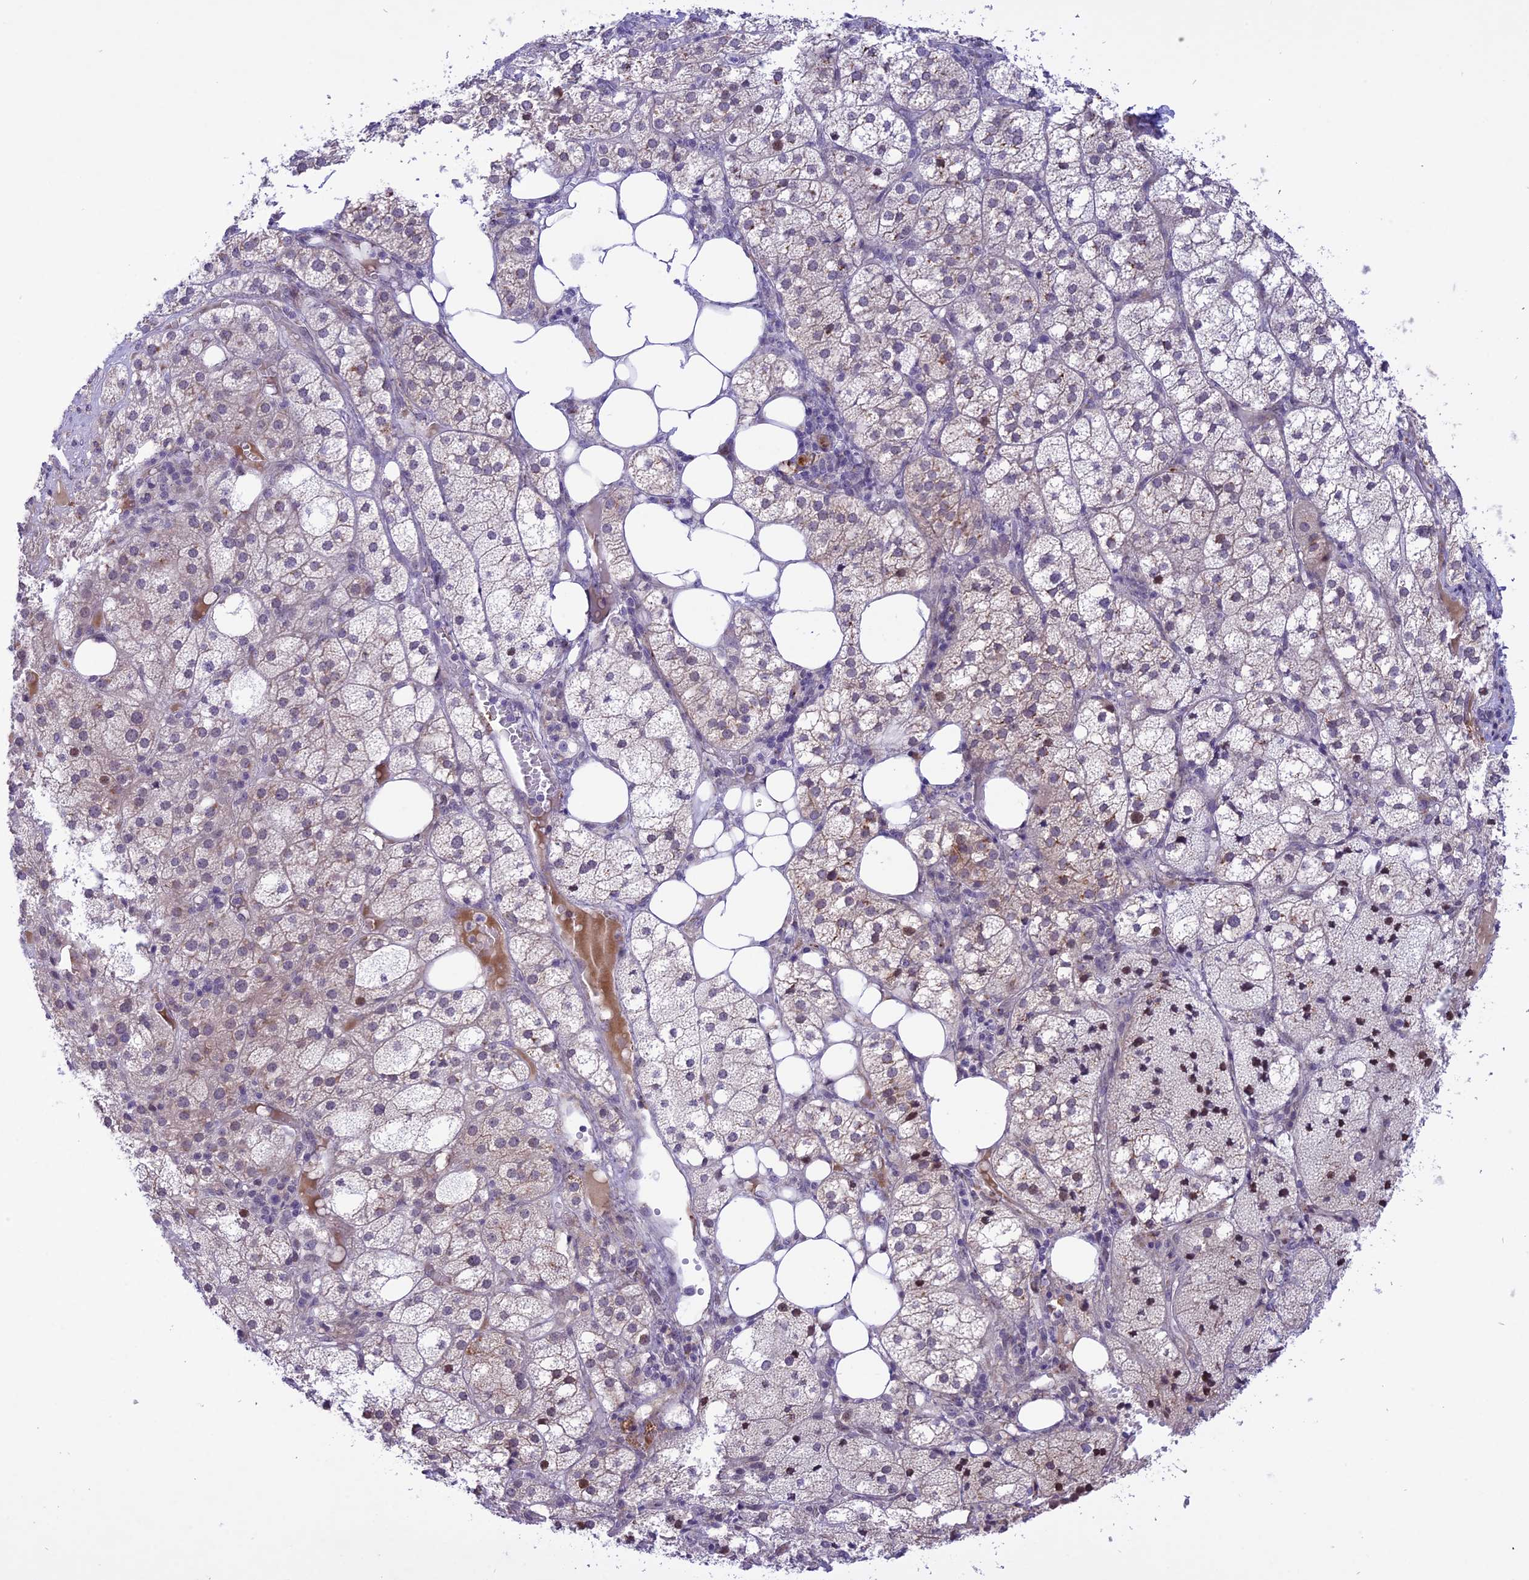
{"staining": {"intensity": "moderate", "quantity": "<25%", "location": "nuclear"}, "tissue": "adrenal gland", "cell_type": "Glandular cells", "image_type": "normal", "snomed": [{"axis": "morphology", "description": "Normal tissue, NOS"}, {"axis": "topography", "description": "Adrenal gland"}], "caption": "IHC image of normal adrenal gland stained for a protein (brown), which shows low levels of moderate nuclear expression in approximately <25% of glandular cells.", "gene": "ZNF837", "patient": {"sex": "female", "age": 61}}